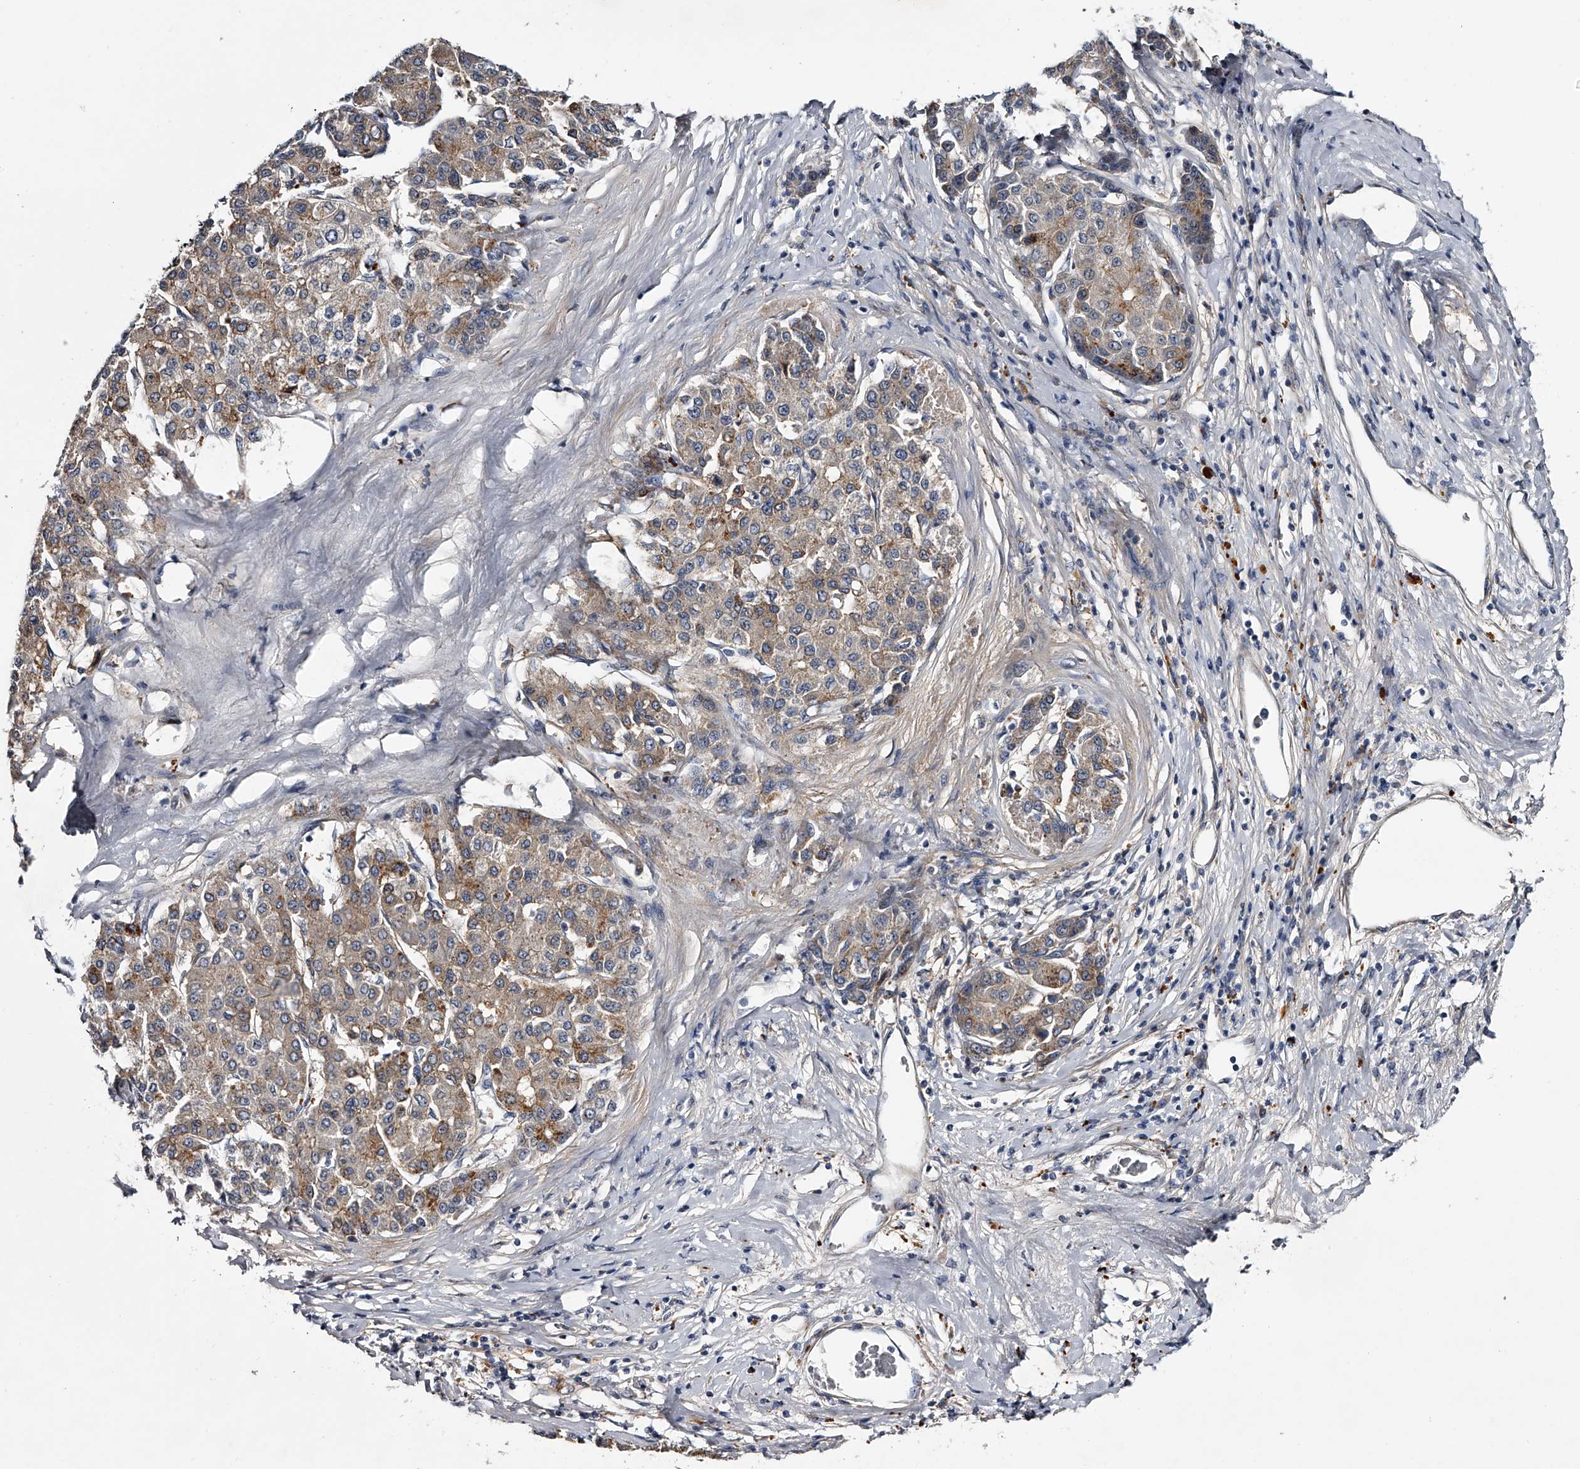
{"staining": {"intensity": "weak", "quantity": ">75%", "location": "cytoplasmic/membranous"}, "tissue": "liver cancer", "cell_type": "Tumor cells", "image_type": "cancer", "snomed": [{"axis": "morphology", "description": "Carcinoma, Hepatocellular, NOS"}, {"axis": "topography", "description": "Liver"}], "caption": "Protein expression analysis of liver cancer displays weak cytoplasmic/membranous staining in about >75% of tumor cells.", "gene": "MDN1", "patient": {"sex": "male", "age": 65}}